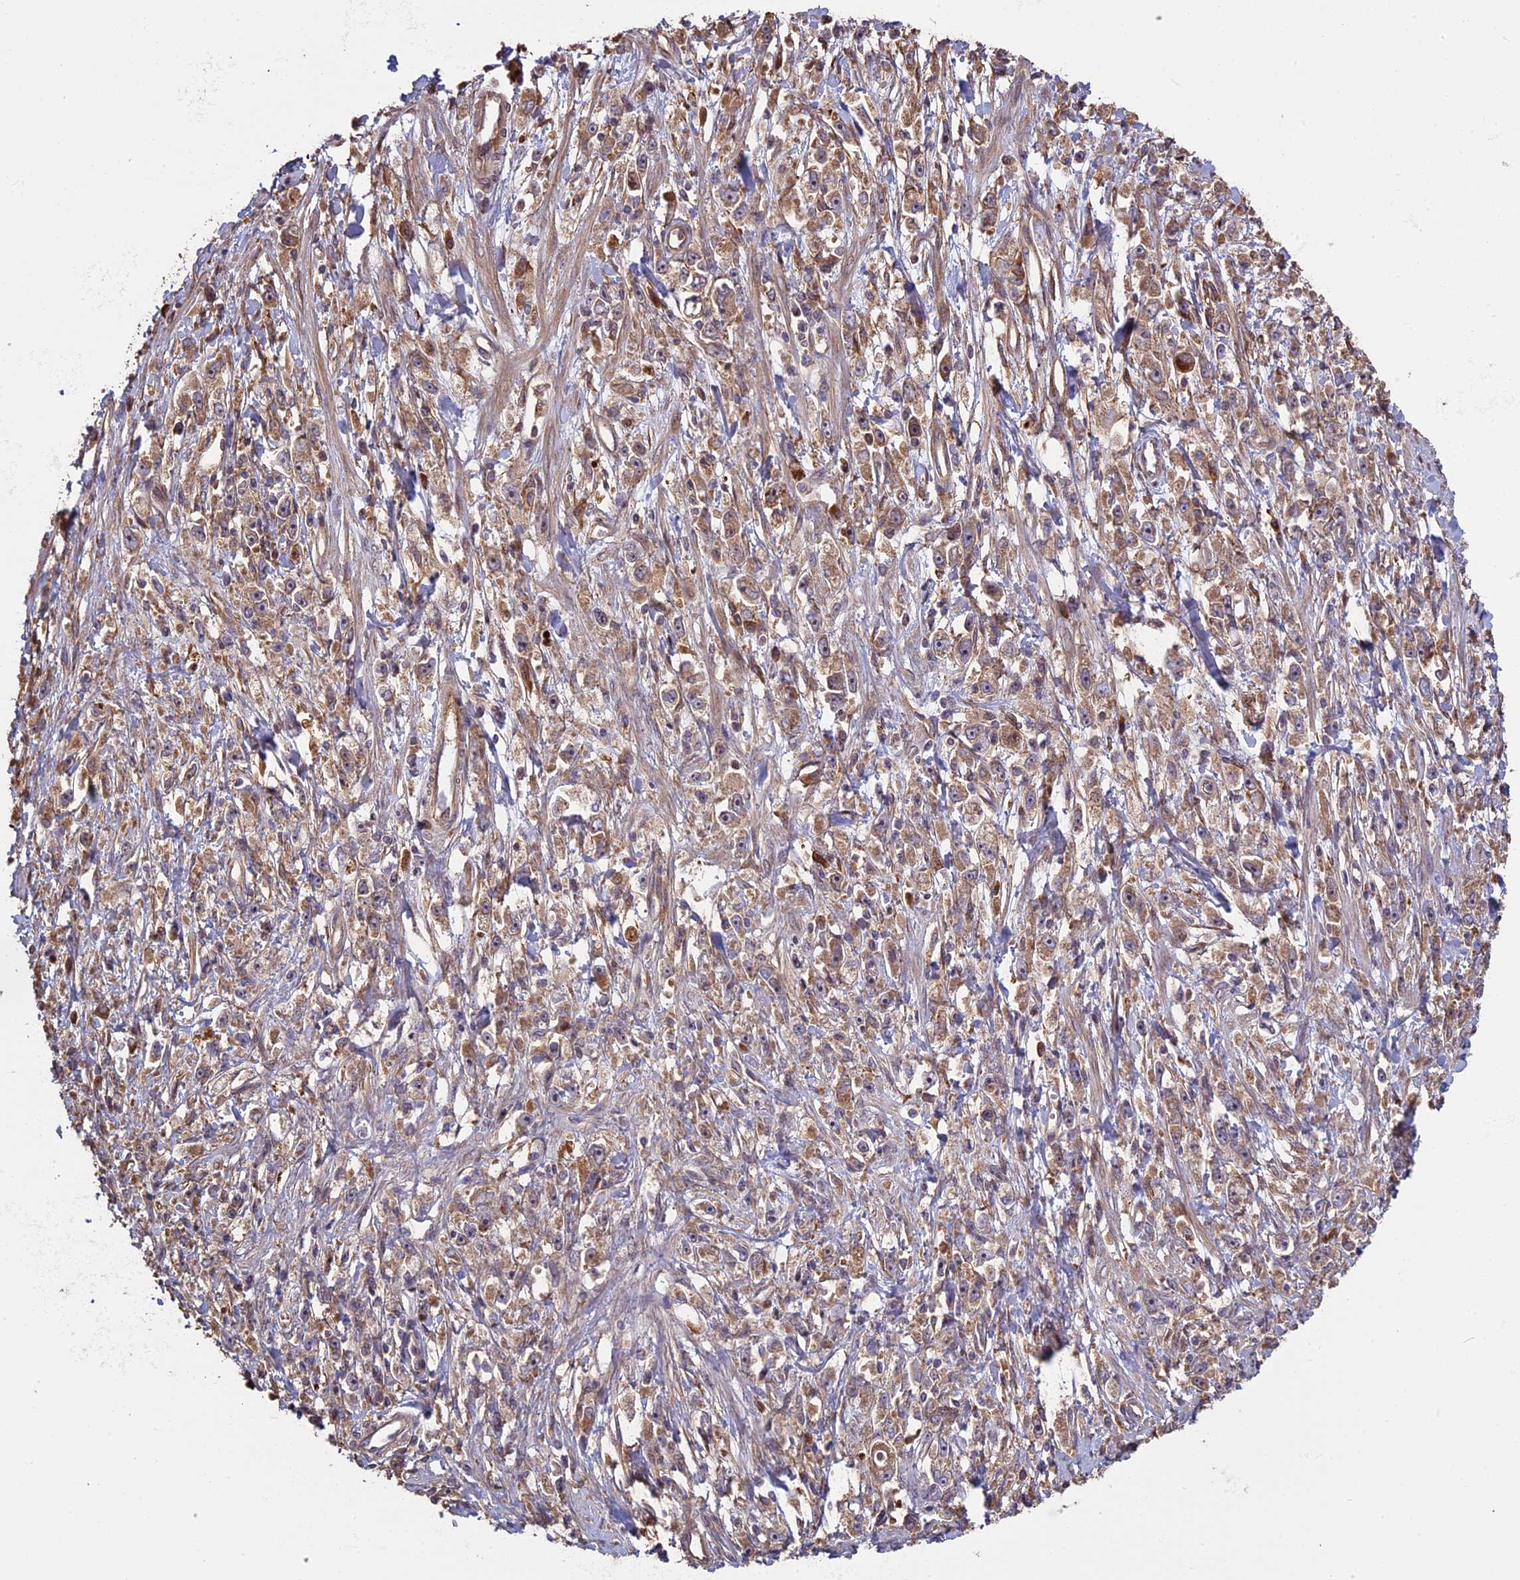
{"staining": {"intensity": "weak", "quantity": ">75%", "location": "cytoplasmic/membranous"}, "tissue": "stomach cancer", "cell_type": "Tumor cells", "image_type": "cancer", "snomed": [{"axis": "morphology", "description": "Adenocarcinoma, NOS"}, {"axis": "topography", "description": "Stomach"}], "caption": "Stomach cancer tissue shows weak cytoplasmic/membranous expression in about >75% of tumor cells", "gene": "VWA3A", "patient": {"sex": "female", "age": 59}}